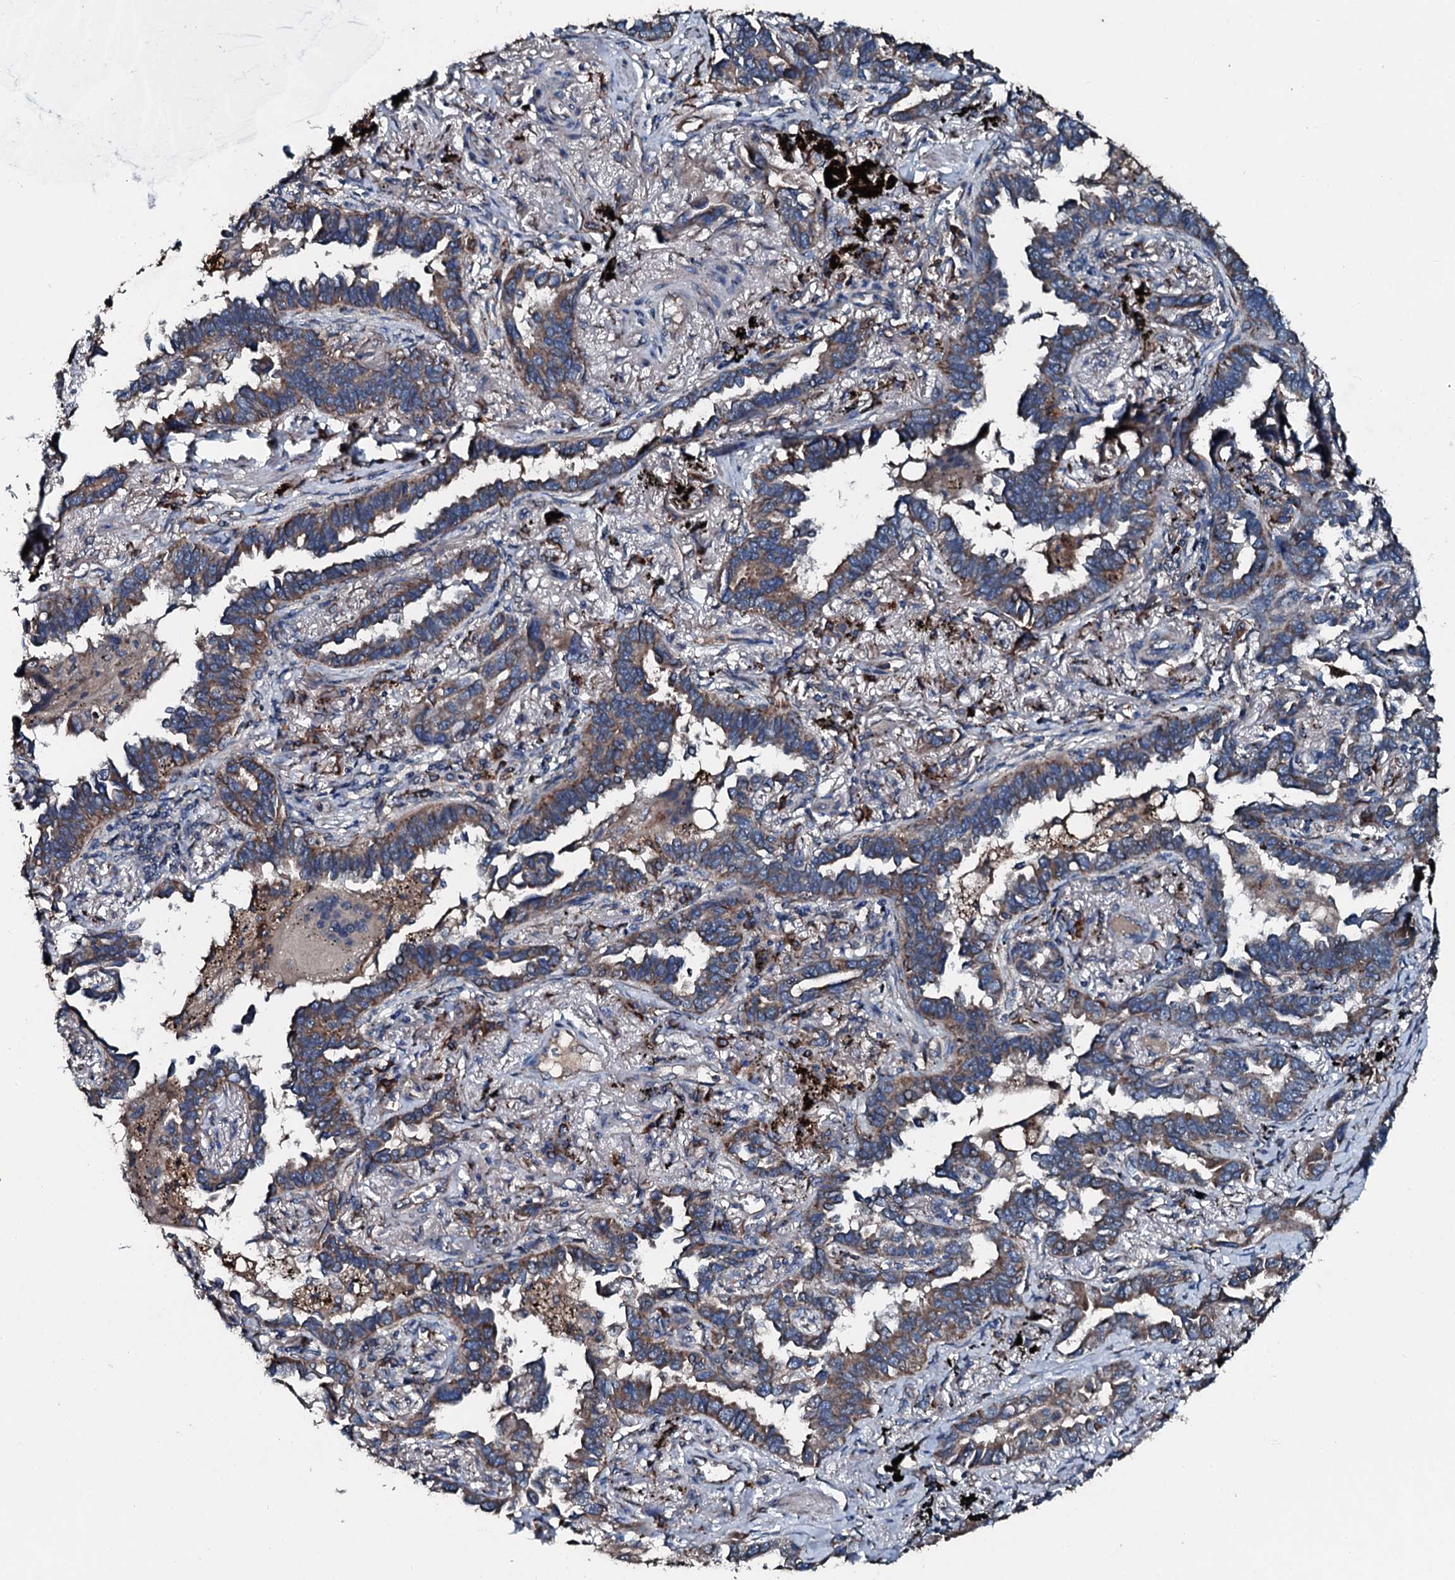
{"staining": {"intensity": "moderate", "quantity": ">75%", "location": "cytoplasmic/membranous"}, "tissue": "lung cancer", "cell_type": "Tumor cells", "image_type": "cancer", "snomed": [{"axis": "morphology", "description": "Adenocarcinoma, NOS"}, {"axis": "topography", "description": "Lung"}], "caption": "Tumor cells show medium levels of moderate cytoplasmic/membranous expression in about >75% of cells in human lung adenocarcinoma. The protein is shown in brown color, while the nuclei are stained blue.", "gene": "ACSS3", "patient": {"sex": "male", "age": 67}}